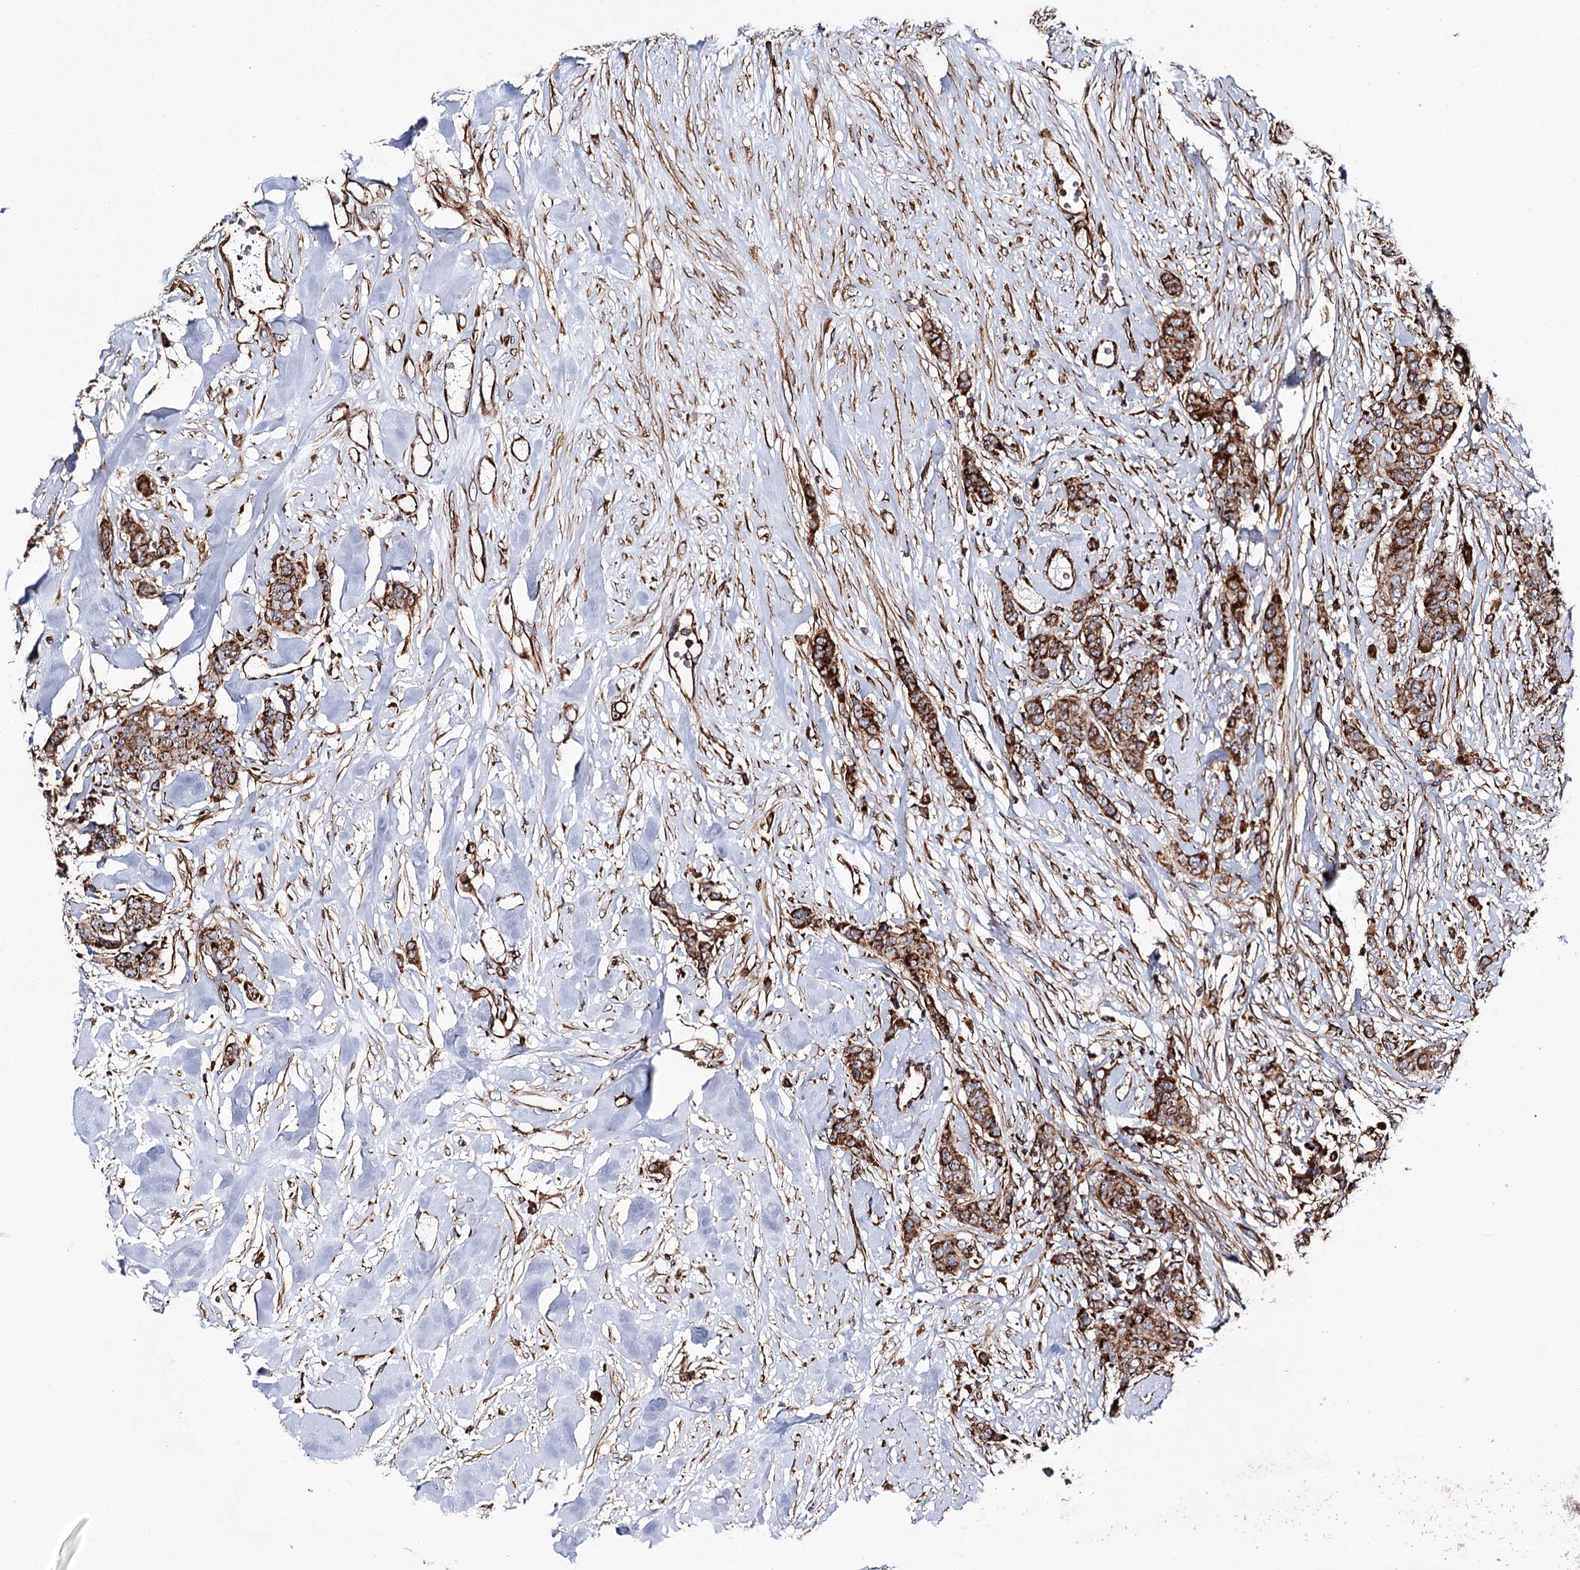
{"staining": {"intensity": "strong", "quantity": ">75%", "location": "cytoplasmic/membranous"}, "tissue": "breast cancer", "cell_type": "Tumor cells", "image_type": "cancer", "snomed": [{"axis": "morphology", "description": "Duct carcinoma"}, {"axis": "topography", "description": "Breast"}], "caption": "Breast cancer stained with IHC displays strong cytoplasmic/membranous positivity in about >75% of tumor cells. The staining is performed using DAB (3,3'-diaminobenzidine) brown chromogen to label protein expression. The nuclei are counter-stained blue using hematoxylin.", "gene": "THUMPD3", "patient": {"sex": "female", "age": 40}}